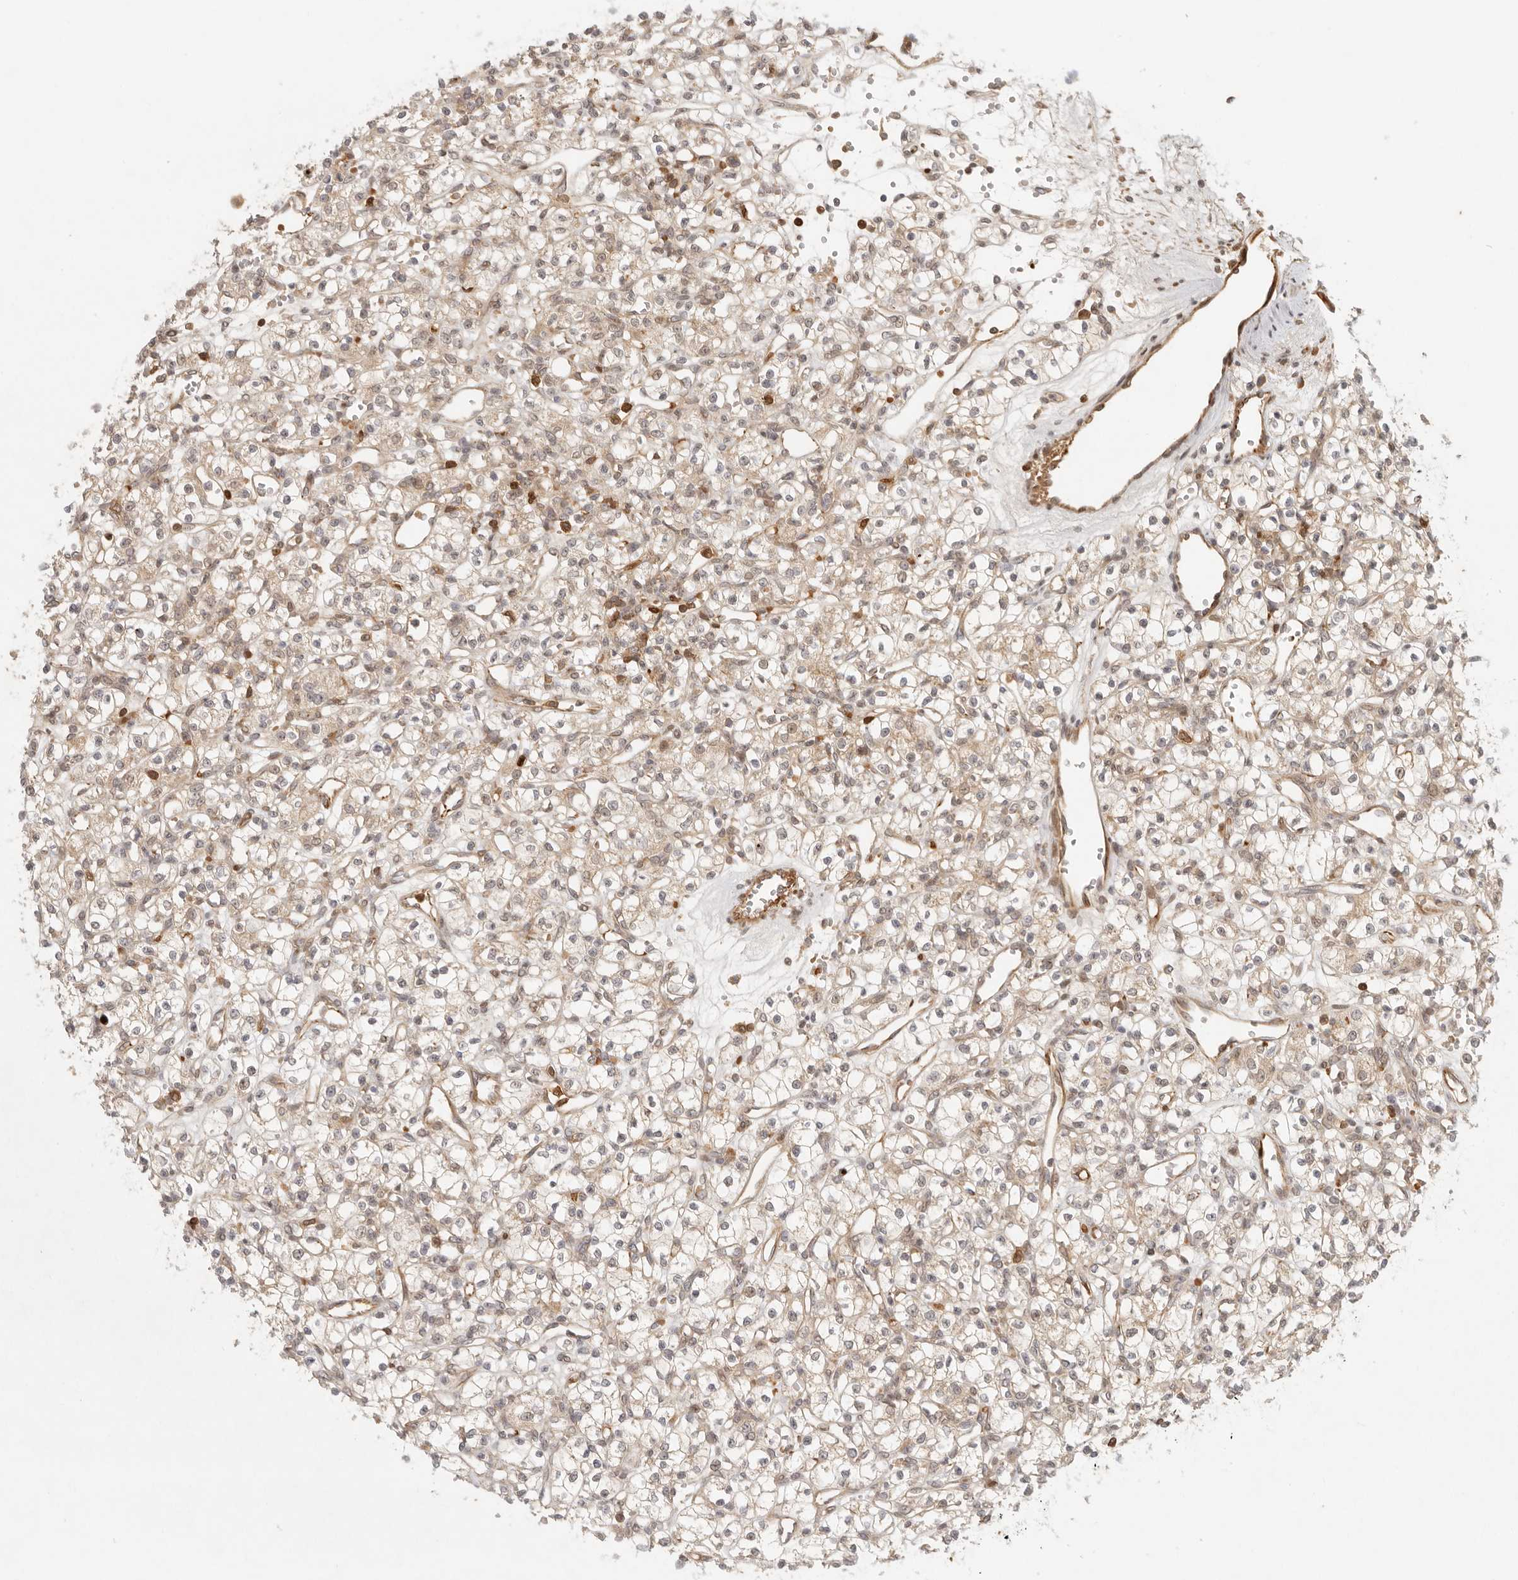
{"staining": {"intensity": "weak", "quantity": ">75%", "location": "cytoplasmic/membranous,nuclear"}, "tissue": "renal cancer", "cell_type": "Tumor cells", "image_type": "cancer", "snomed": [{"axis": "morphology", "description": "Adenocarcinoma, NOS"}, {"axis": "topography", "description": "Kidney"}], "caption": "Immunohistochemistry (IHC) image of neoplastic tissue: renal cancer stained using immunohistochemistry (IHC) exhibits low levels of weak protein expression localized specifically in the cytoplasmic/membranous and nuclear of tumor cells, appearing as a cytoplasmic/membranous and nuclear brown color.", "gene": "AHDC1", "patient": {"sex": "female", "age": 59}}